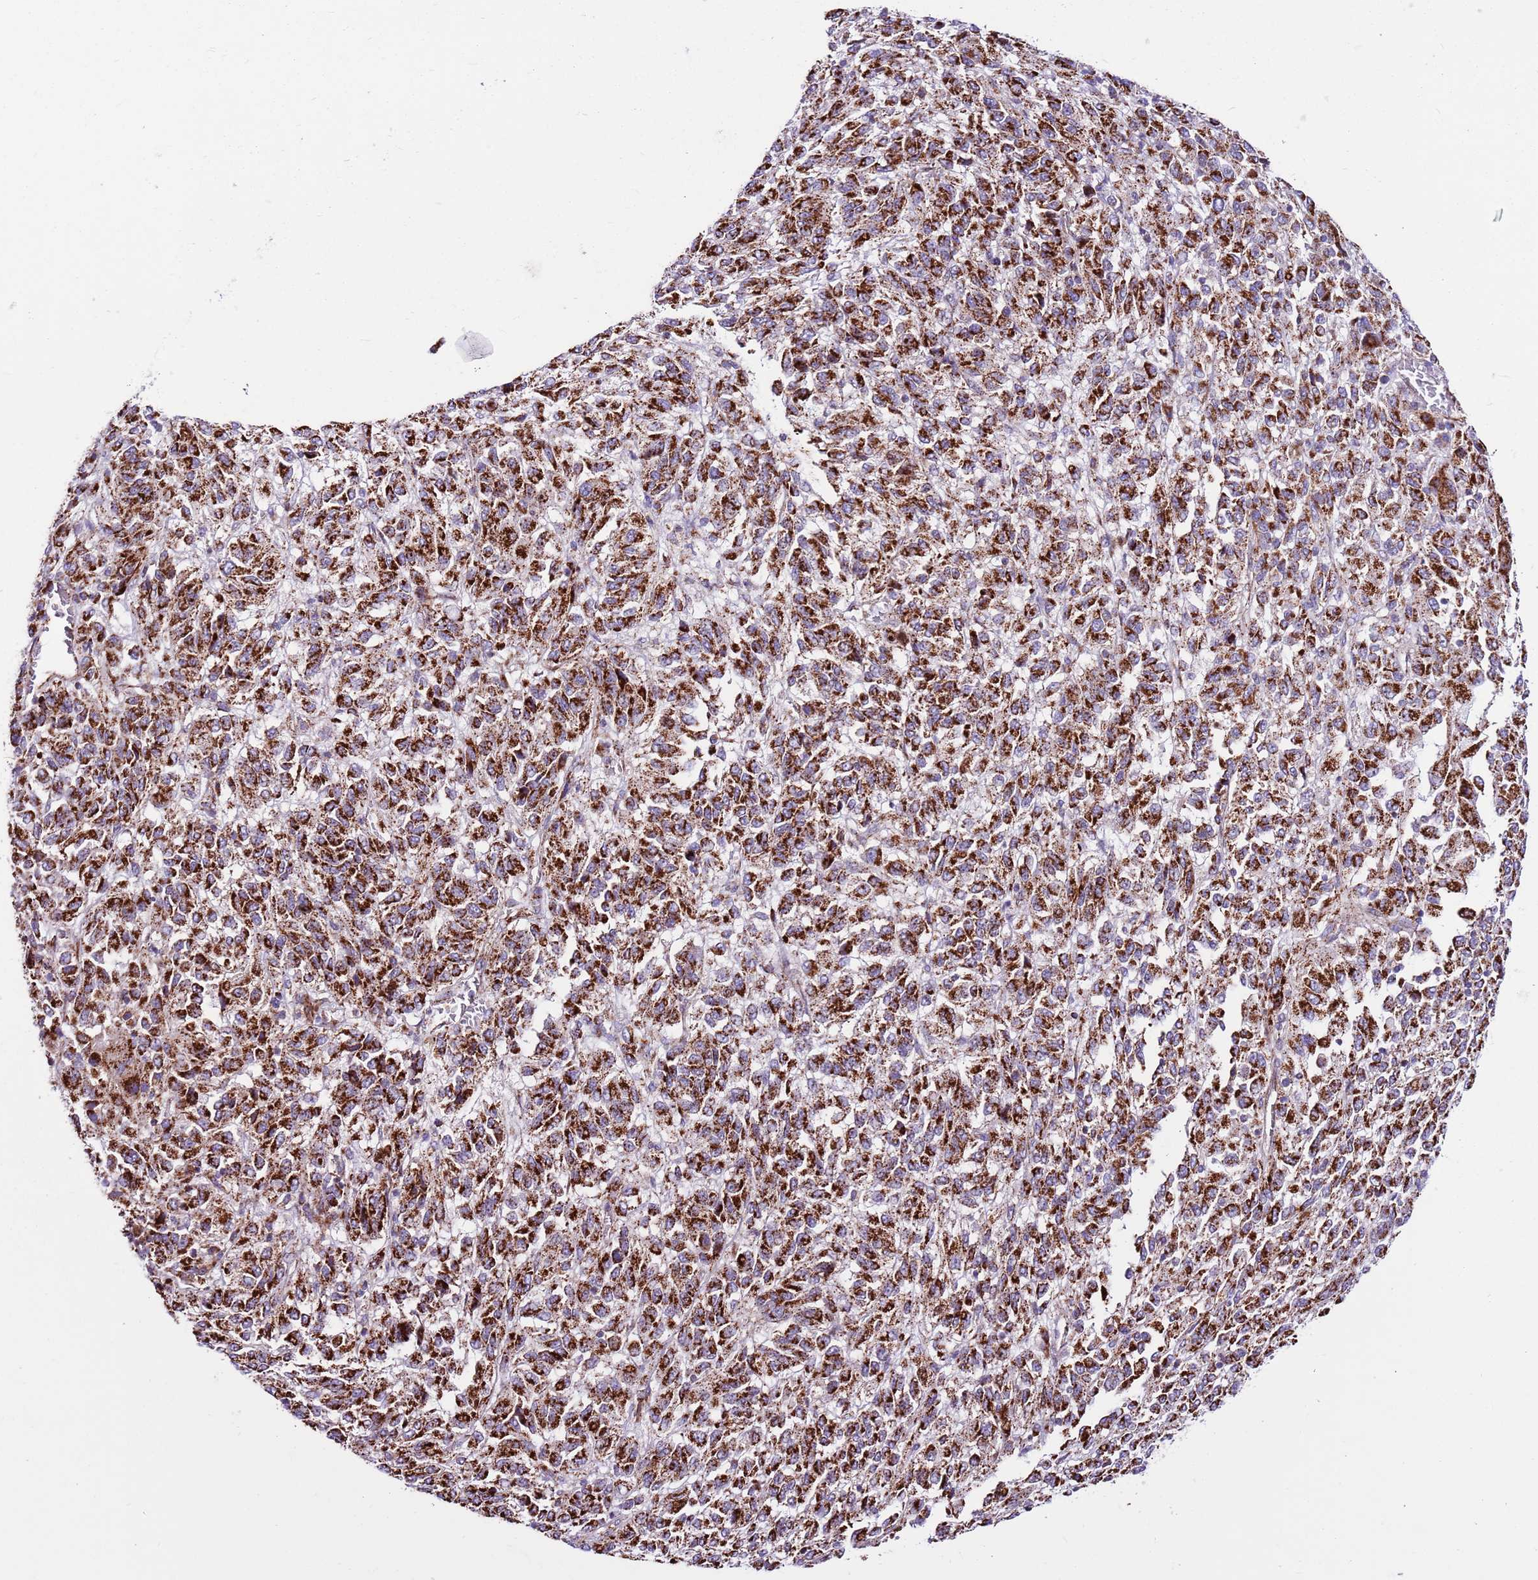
{"staining": {"intensity": "strong", "quantity": ">75%", "location": "cytoplasmic/membranous"}, "tissue": "melanoma", "cell_type": "Tumor cells", "image_type": "cancer", "snomed": [{"axis": "morphology", "description": "Malignant melanoma, Metastatic site"}, {"axis": "topography", "description": "Lung"}], "caption": "Strong cytoplasmic/membranous expression for a protein is seen in approximately >75% of tumor cells of malignant melanoma (metastatic site) using immunohistochemistry (IHC).", "gene": "HECTD4", "patient": {"sex": "male", "age": 64}}